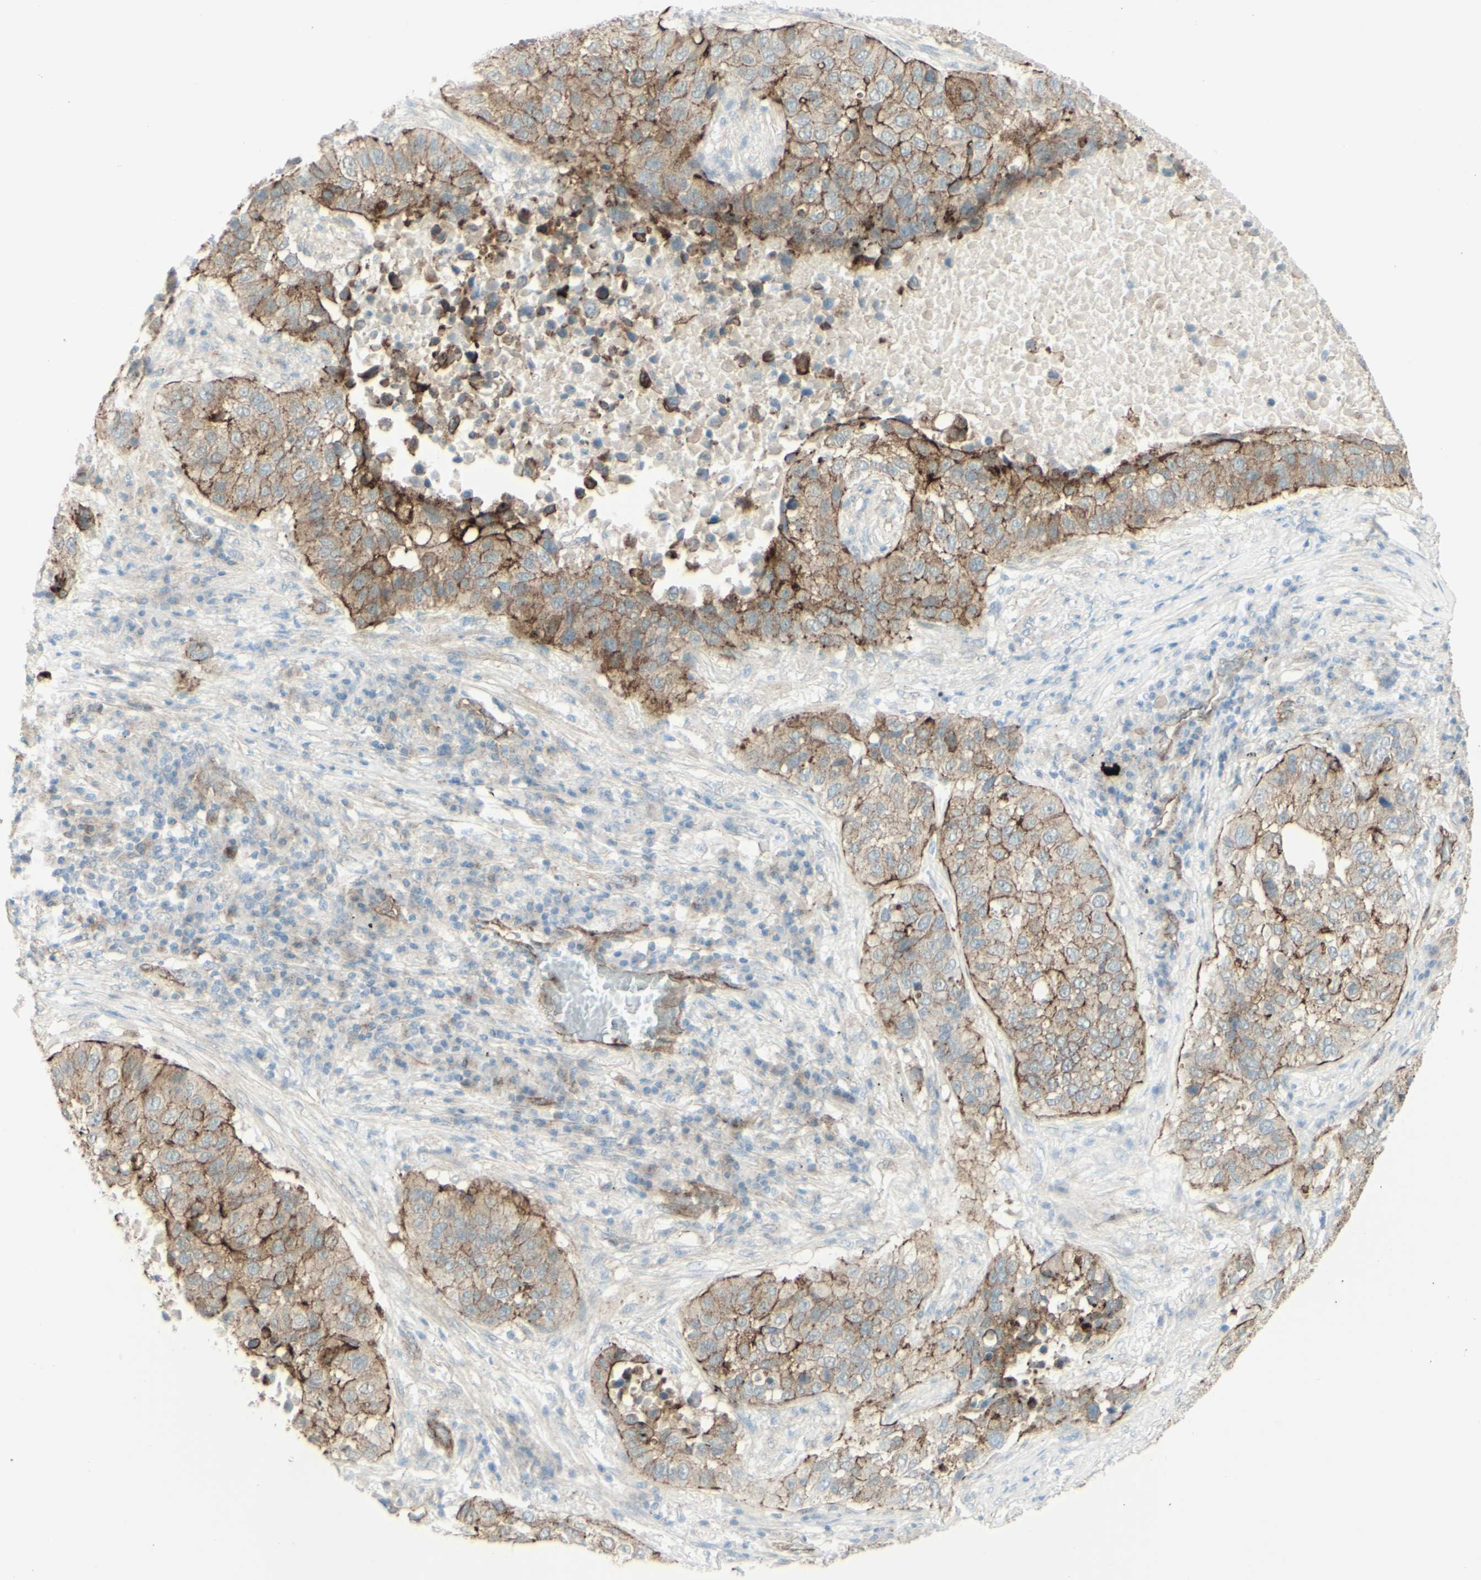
{"staining": {"intensity": "strong", "quantity": "25%-75%", "location": "cytoplasmic/membranous"}, "tissue": "lung cancer", "cell_type": "Tumor cells", "image_type": "cancer", "snomed": [{"axis": "morphology", "description": "Squamous cell carcinoma, NOS"}, {"axis": "topography", "description": "Lung"}], "caption": "This photomicrograph shows immunohistochemistry staining of human lung cancer, with high strong cytoplasmic/membranous expression in about 25%-75% of tumor cells.", "gene": "MYO6", "patient": {"sex": "male", "age": 57}}